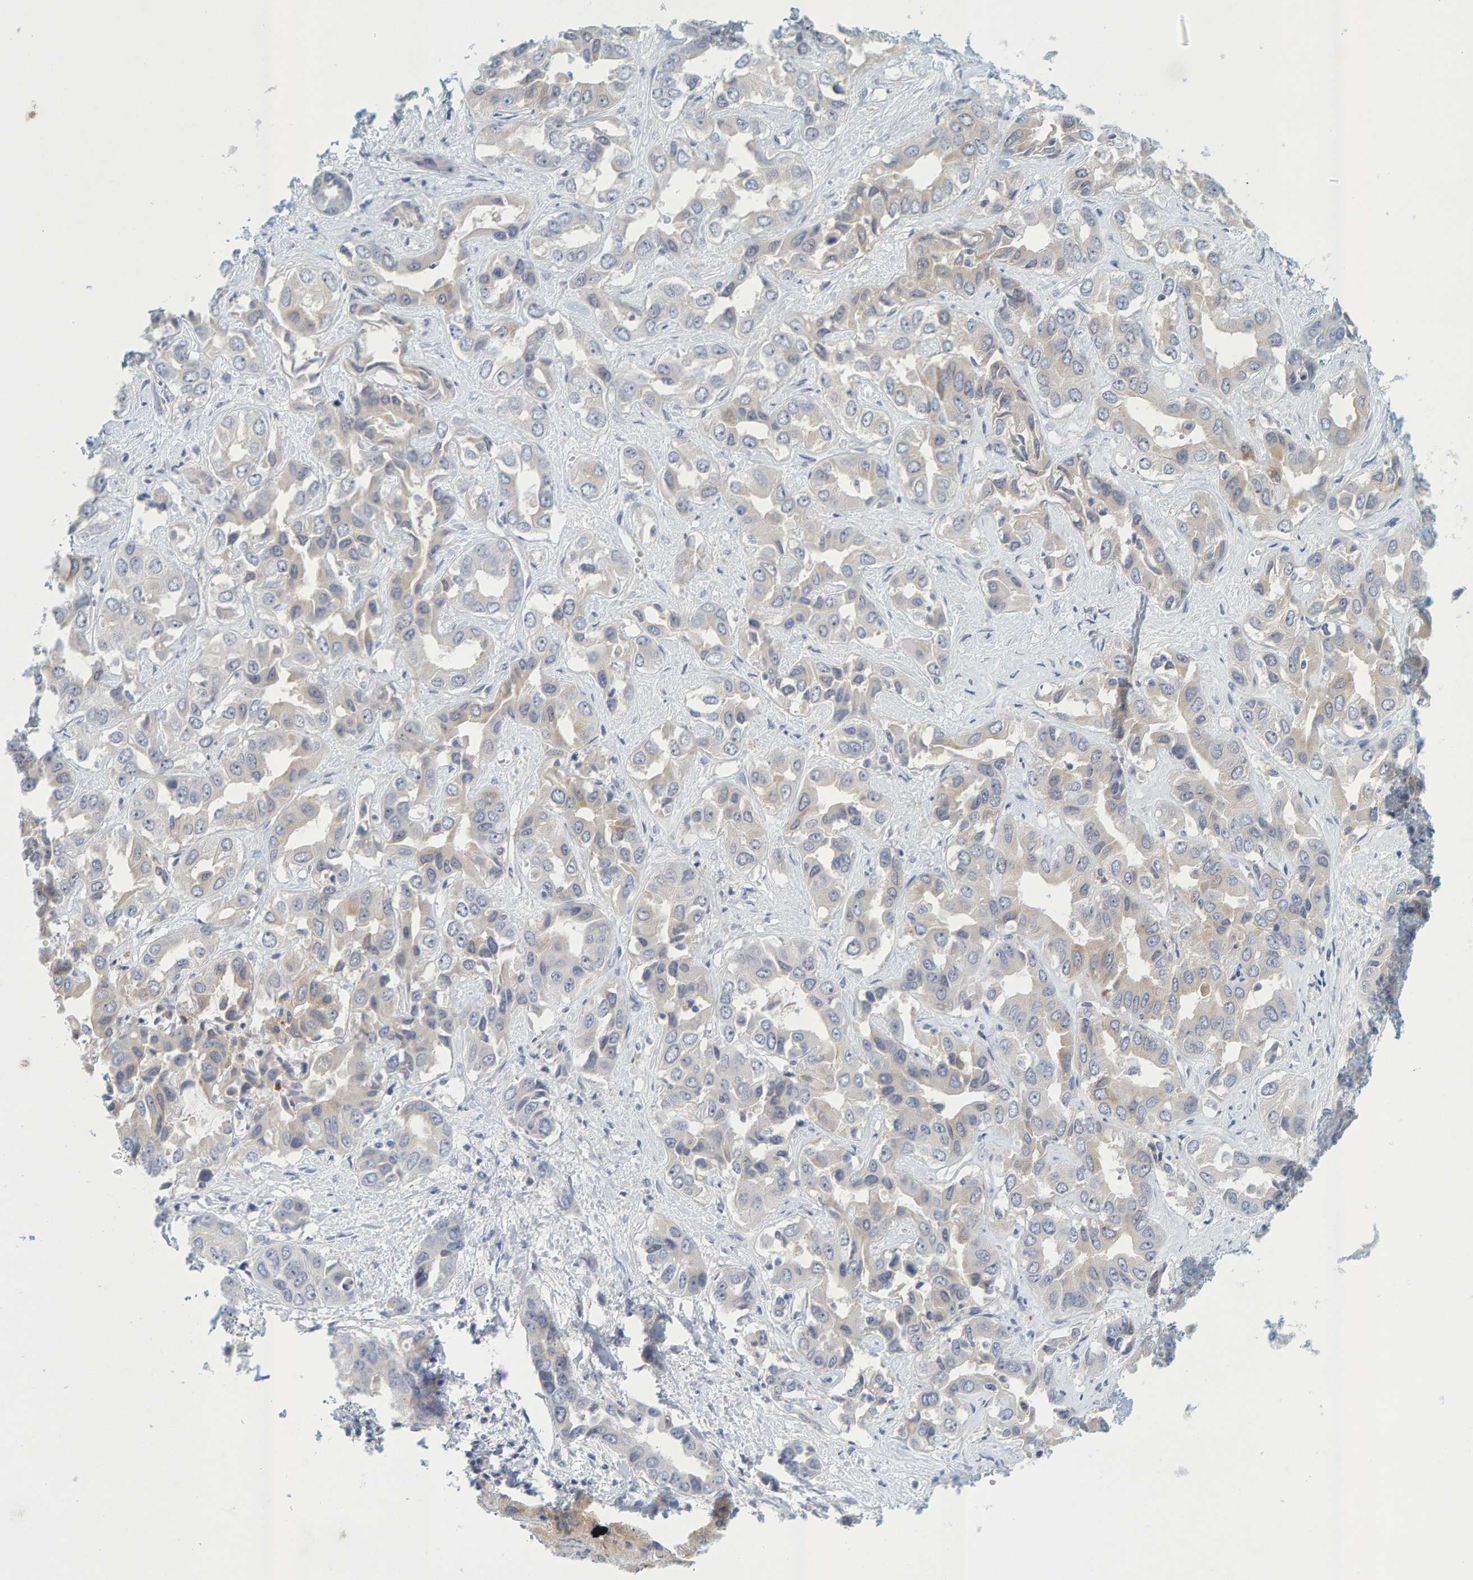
{"staining": {"intensity": "negative", "quantity": "none", "location": "none"}, "tissue": "liver cancer", "cell_type": "Tumor cells", "image_type": "cancer", "snomed": [{"axis": "morphology", "description": "Cholangiocarcinoma"}, {"axis": "topography", "description": "Liver"}], "caption": "DAB immunohistochemical staining of human liver cancer (cholangiocarcinoma) demonstrates no significant staining in tumor cells.", "gene": "ZNF77", "patient": {"sex": "female", "age": 52}}